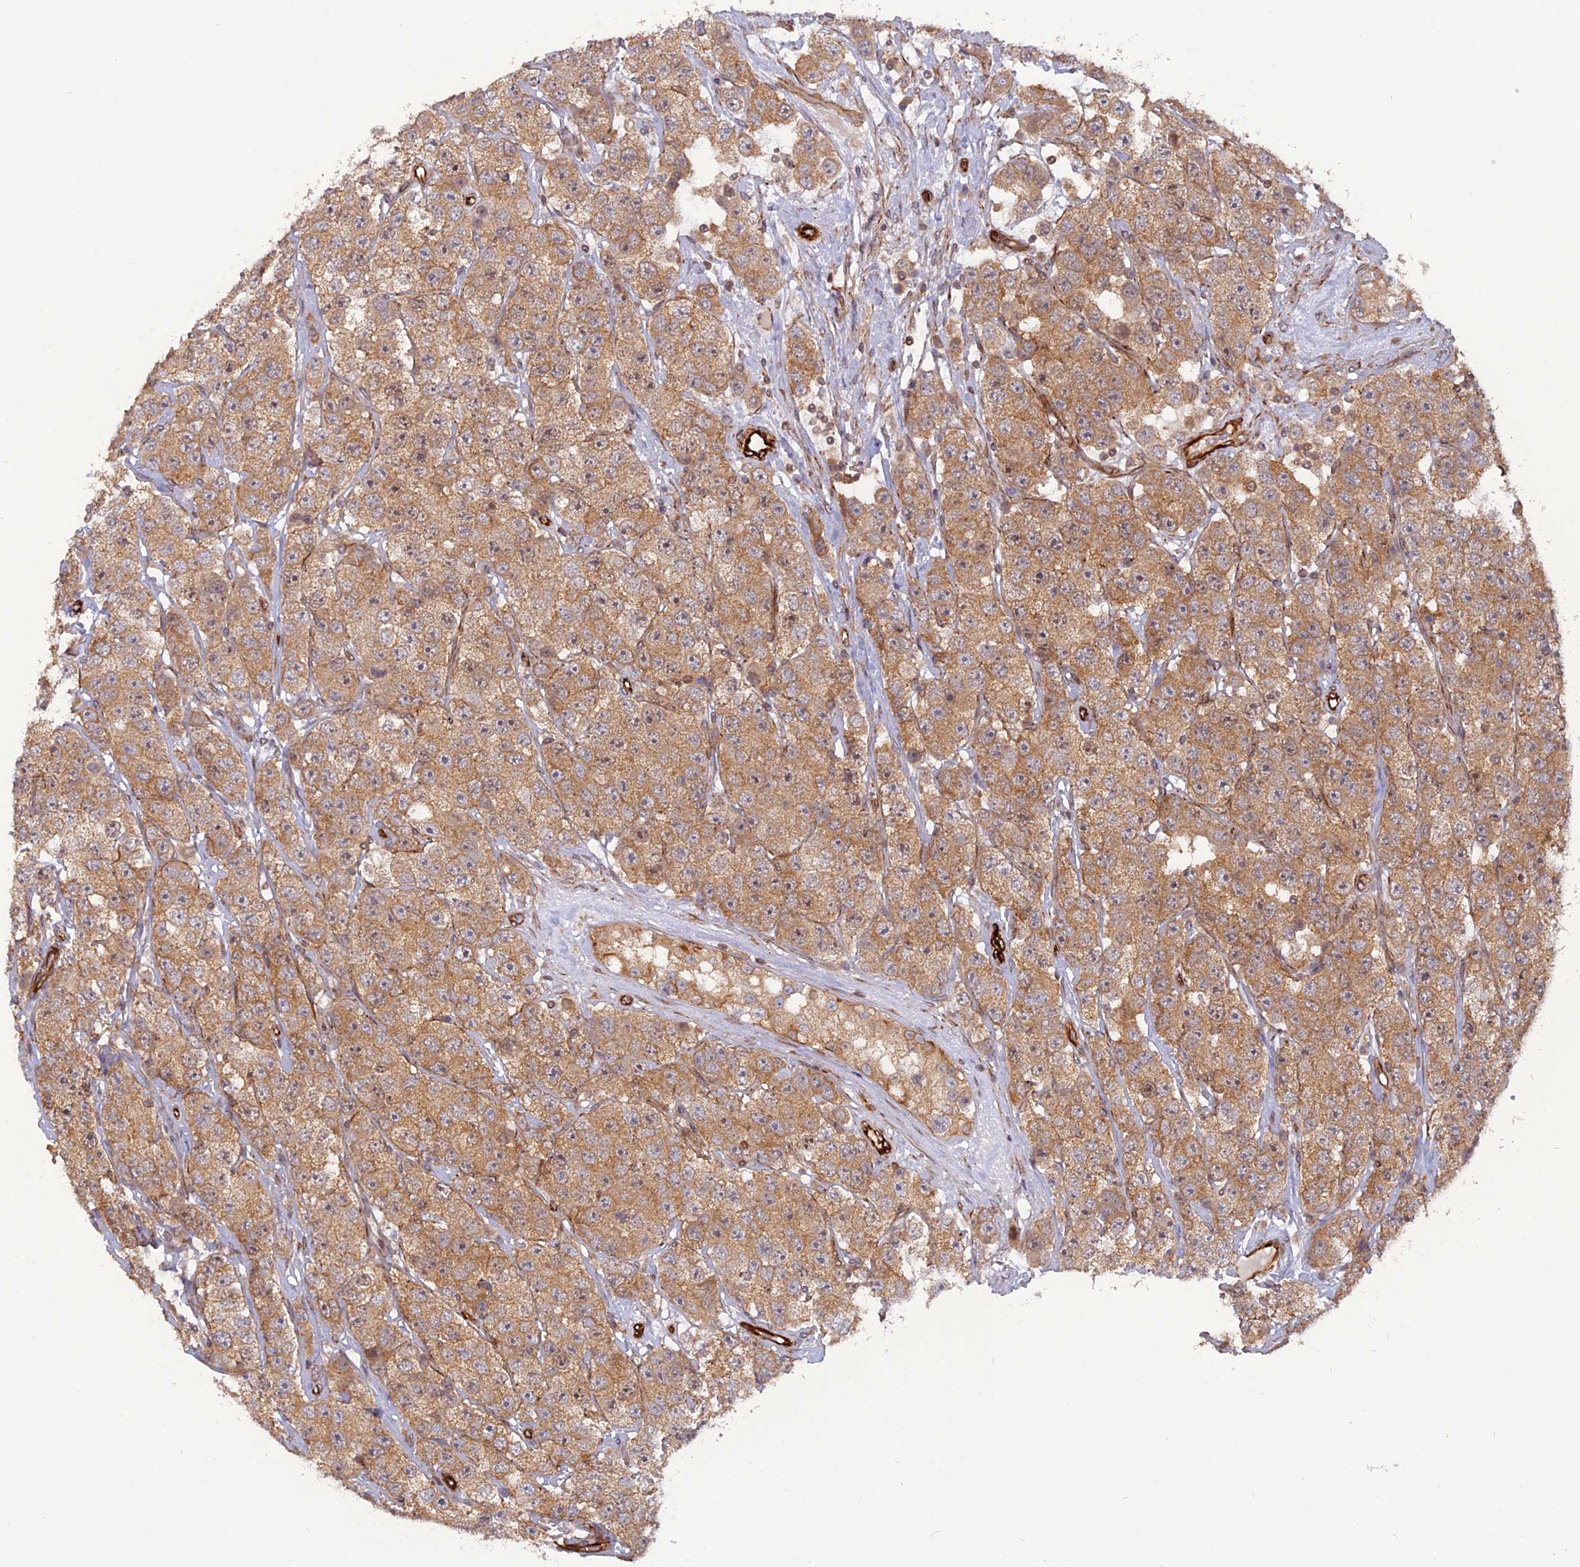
{"staining": {"intensity": "moderate", "quantity": ">75%", "location": "cytoplasmic/membranous"}, "tissue": "testis cancer", "cell_type": "Tumor cells", "image_type": "cancer", "snomed": [{"axis": "morphology", "description": "Seminoma, NOS"}, {"axis": "topography", "description": "Testis"}], "caption": "Moderate cytoplasmic/membranous positivity for a protein is identified in approximately >75% of tumor cells of testis seminoma using immunohistochemistry (IHC).", "gene": "PHLDB3", "patient": {"sex": "male", "age": 28}}